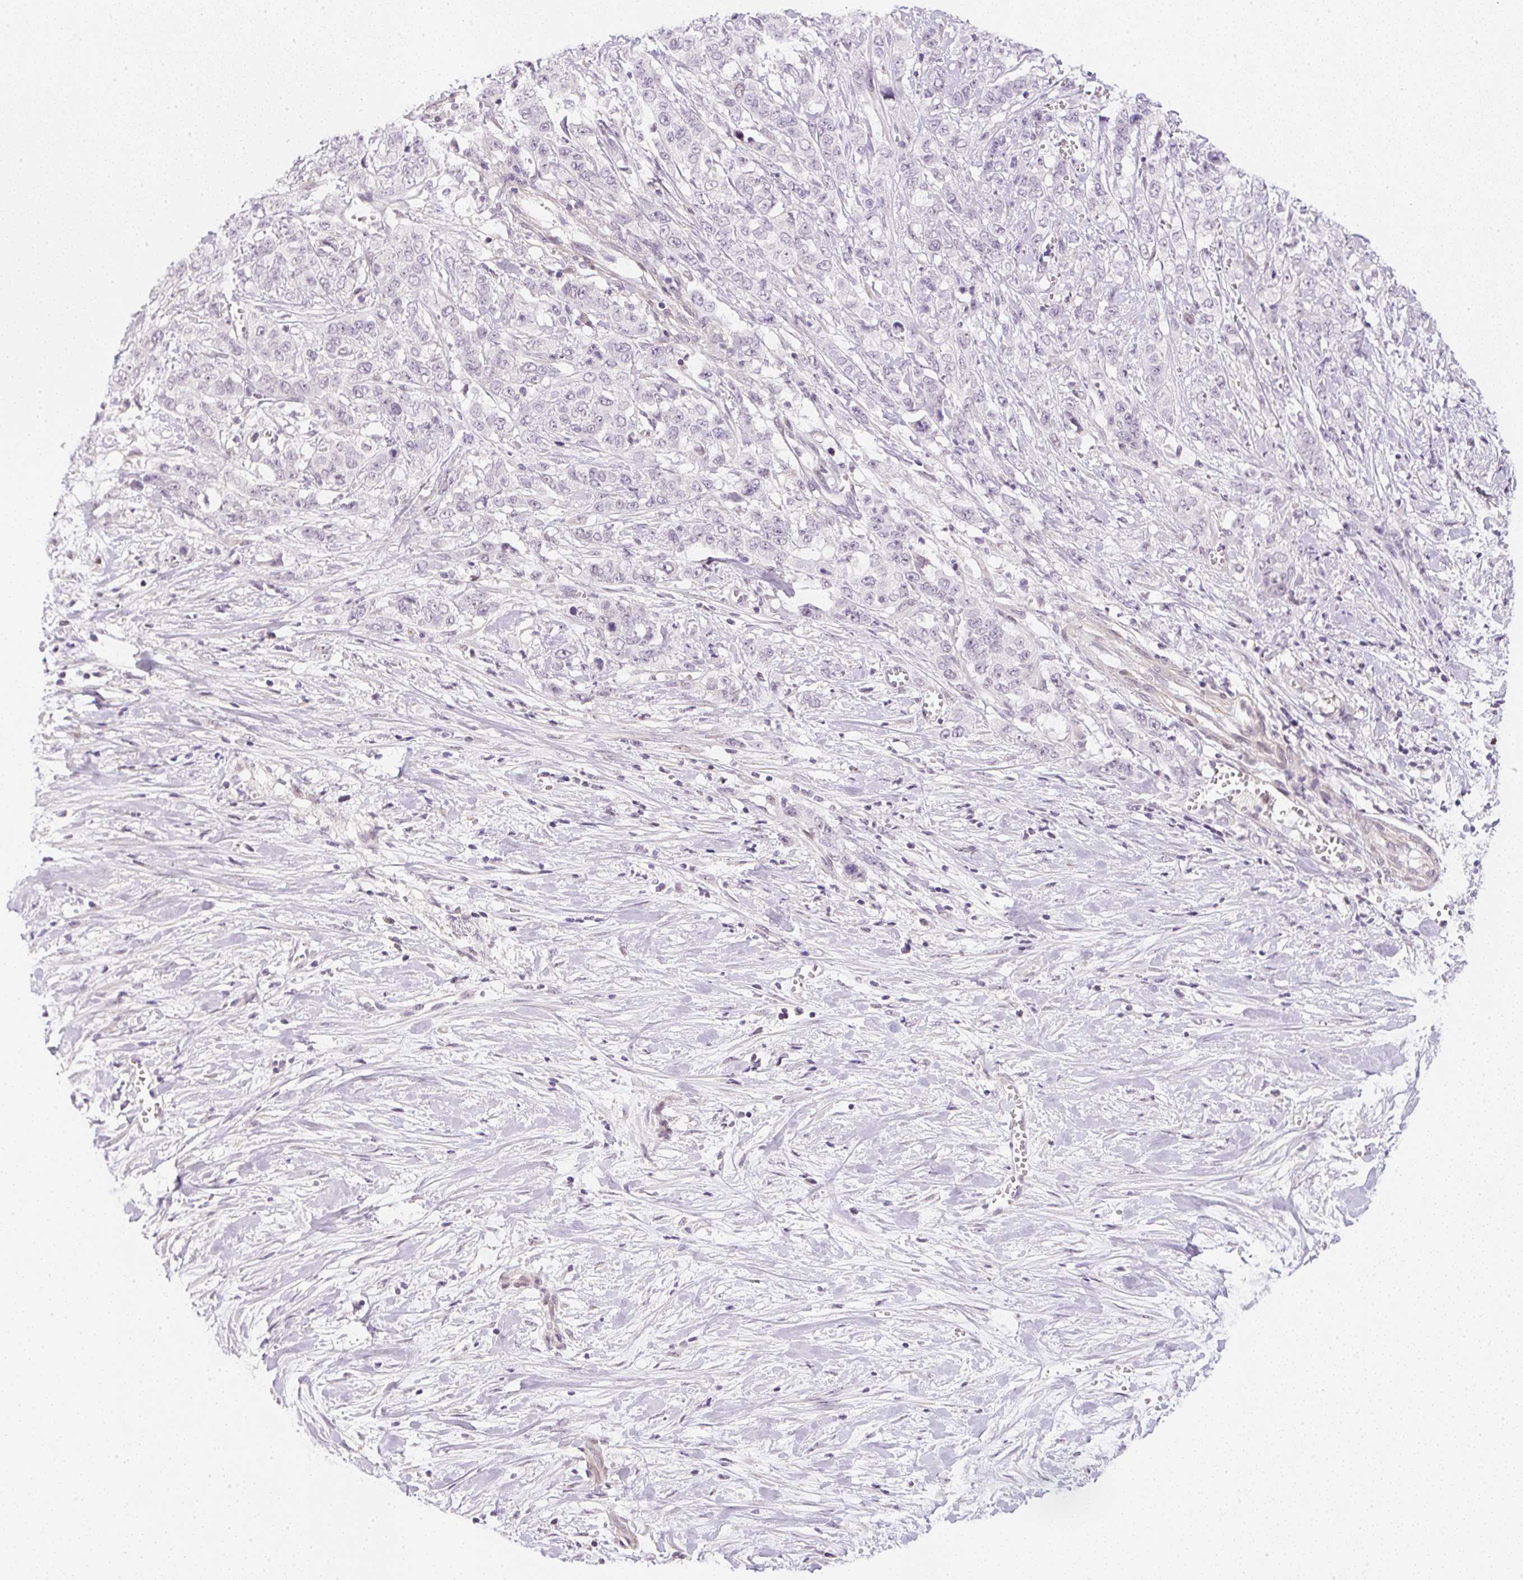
{"staining": {"intensity": "negative", "quantity": "none", "location": "none"}, "tissue": "stomach cancer", "cell_type": "Tumor cells", "image_type": "cancer", "snomed": [{"axis": "morphology", "description": "Adenocarcinoma, NOS"}, {"axis": "topography", "description": "Stomach, upper"}], "caption": "The immunohistochemistry (IHC) micrograph has no significant staining in tumor cells of stomach adenocarcinoma tissue.", "gene": "DPPA4", "patient": {"sex": "male", "age": 62}}